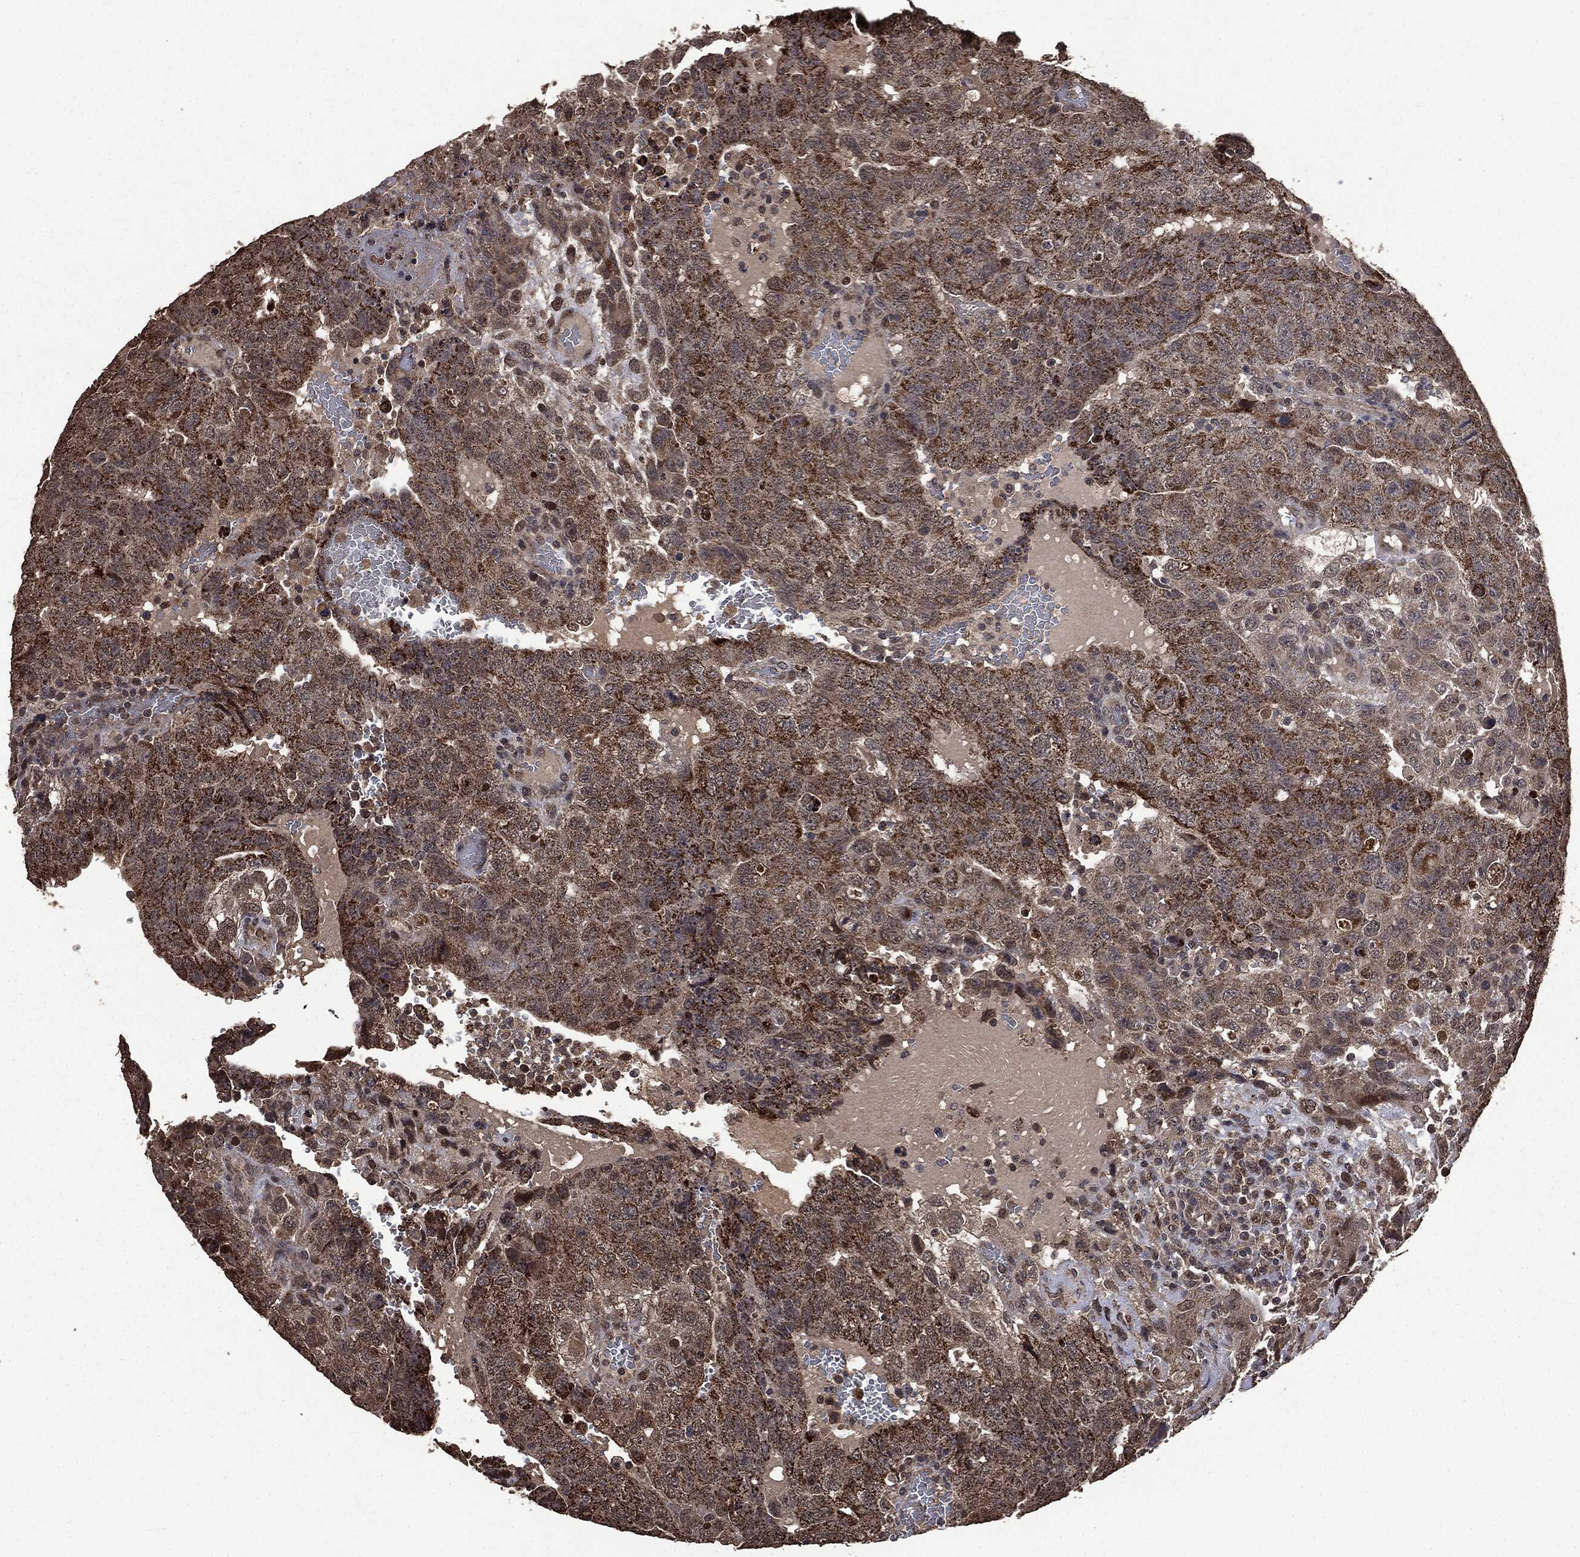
{"staining": {"intensity": "moderate", "quantity": ">75%", "location": "cytoplasmic/membranous"}, "tissue": "testis cancer", "cell_type": "Tumor cells", "image_type": "cancer", "snomed": [{"axis": "morphology", "description": "Carcinoma, Embryonal, NOS"}, {"axis": "topography", "description": "Testis"}], "caption": "Brown immunohistochemical staining in human testis cancer shows moderate cytoplasmic/membranous positivity in about >75% of tumor cells. The protein of interest is shown in brown color, while the nuclei are stained blue.", "gene": "PPP6R2", "patient": {"sex": "male", "age": 34}}